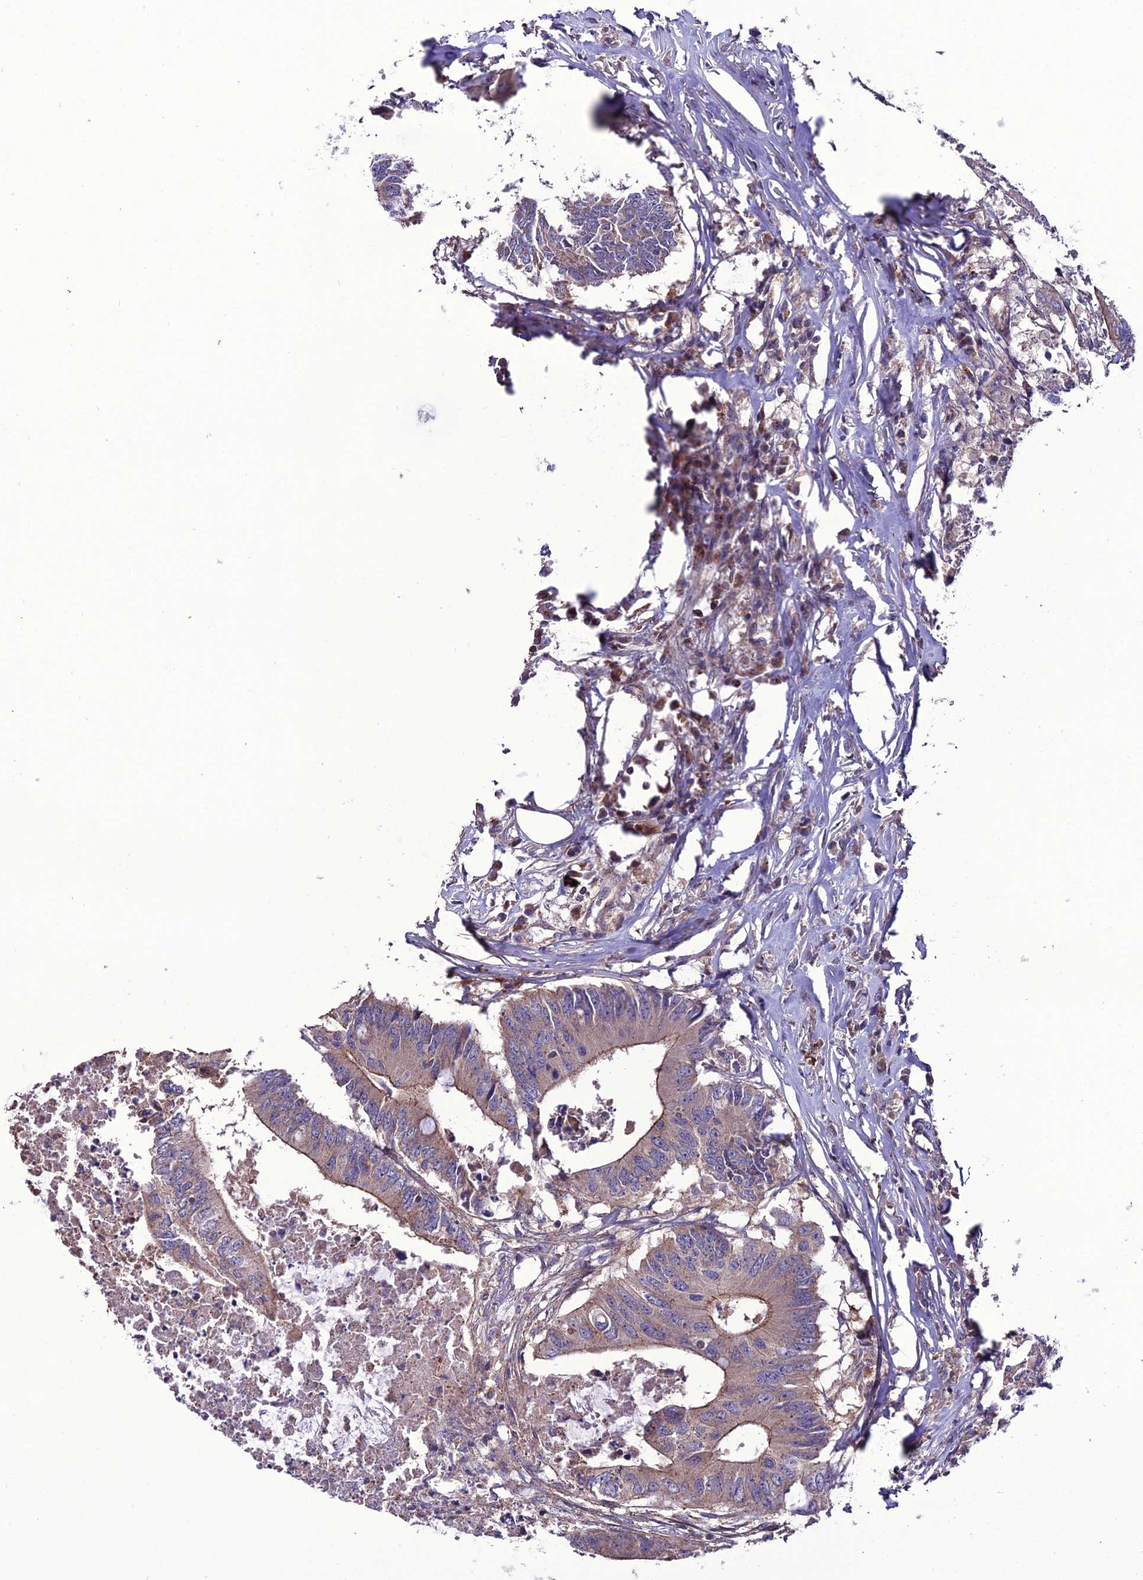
{"staining": {"intensity": "moderate", "quantity": "<25%", "location": "cytoplasmic/membranous"}, "tissue": "colorectal cancer", "cell_type": "Tumor cells", "image_type": "cancer", "snomed": [{"axis": "morphology", "description": "Adenocarcinoma, NOS"}, {"axis": "topography", "description": "Colon"}], "caption": "A brown stain shows moderate cytoplasmic/membranous staining of a protein in human colorectal adenocarcinoma tumor cells.", "gene": "PPIL3", "patient": {"sex": "male", "age": 71}}